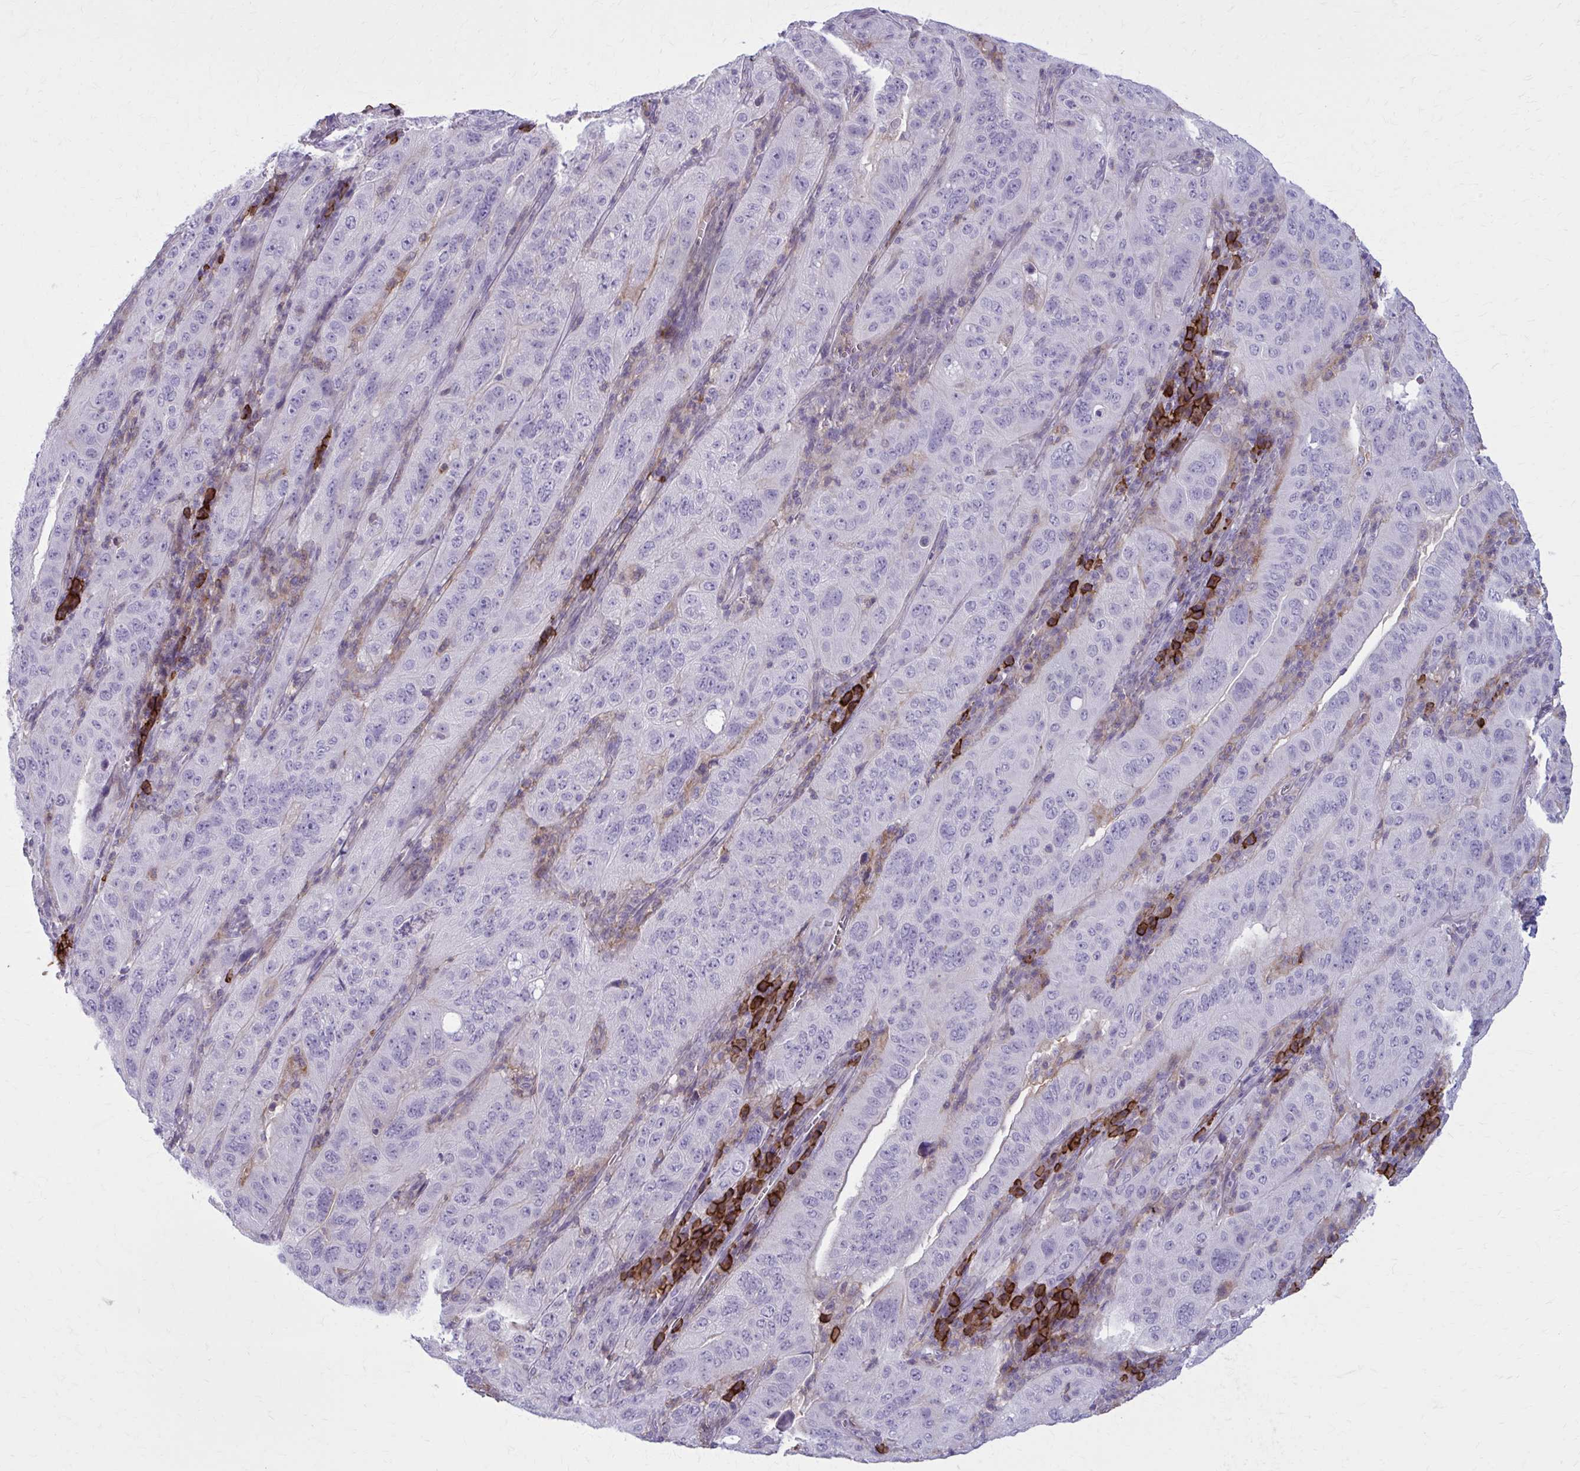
{"staining": {"intensity": "negative", "quantity": "none", "location": "none"}, "tissue": "pancreatic cancer", "cell_type": "Tumor cells", "image_type": "cancer", "snomed": [{"axis": "morphology", "description": "Adenocarcinoma, NOS"}, {"axis": "topography", "description": "Pancreas"}], "caption": "A photomicrograph of human pancreatic cancer is negative for staining in tumor cells. (DAB IHC, high magnification).", "gene": "CD38", "patient": {"sex": "male", "age": 63}}